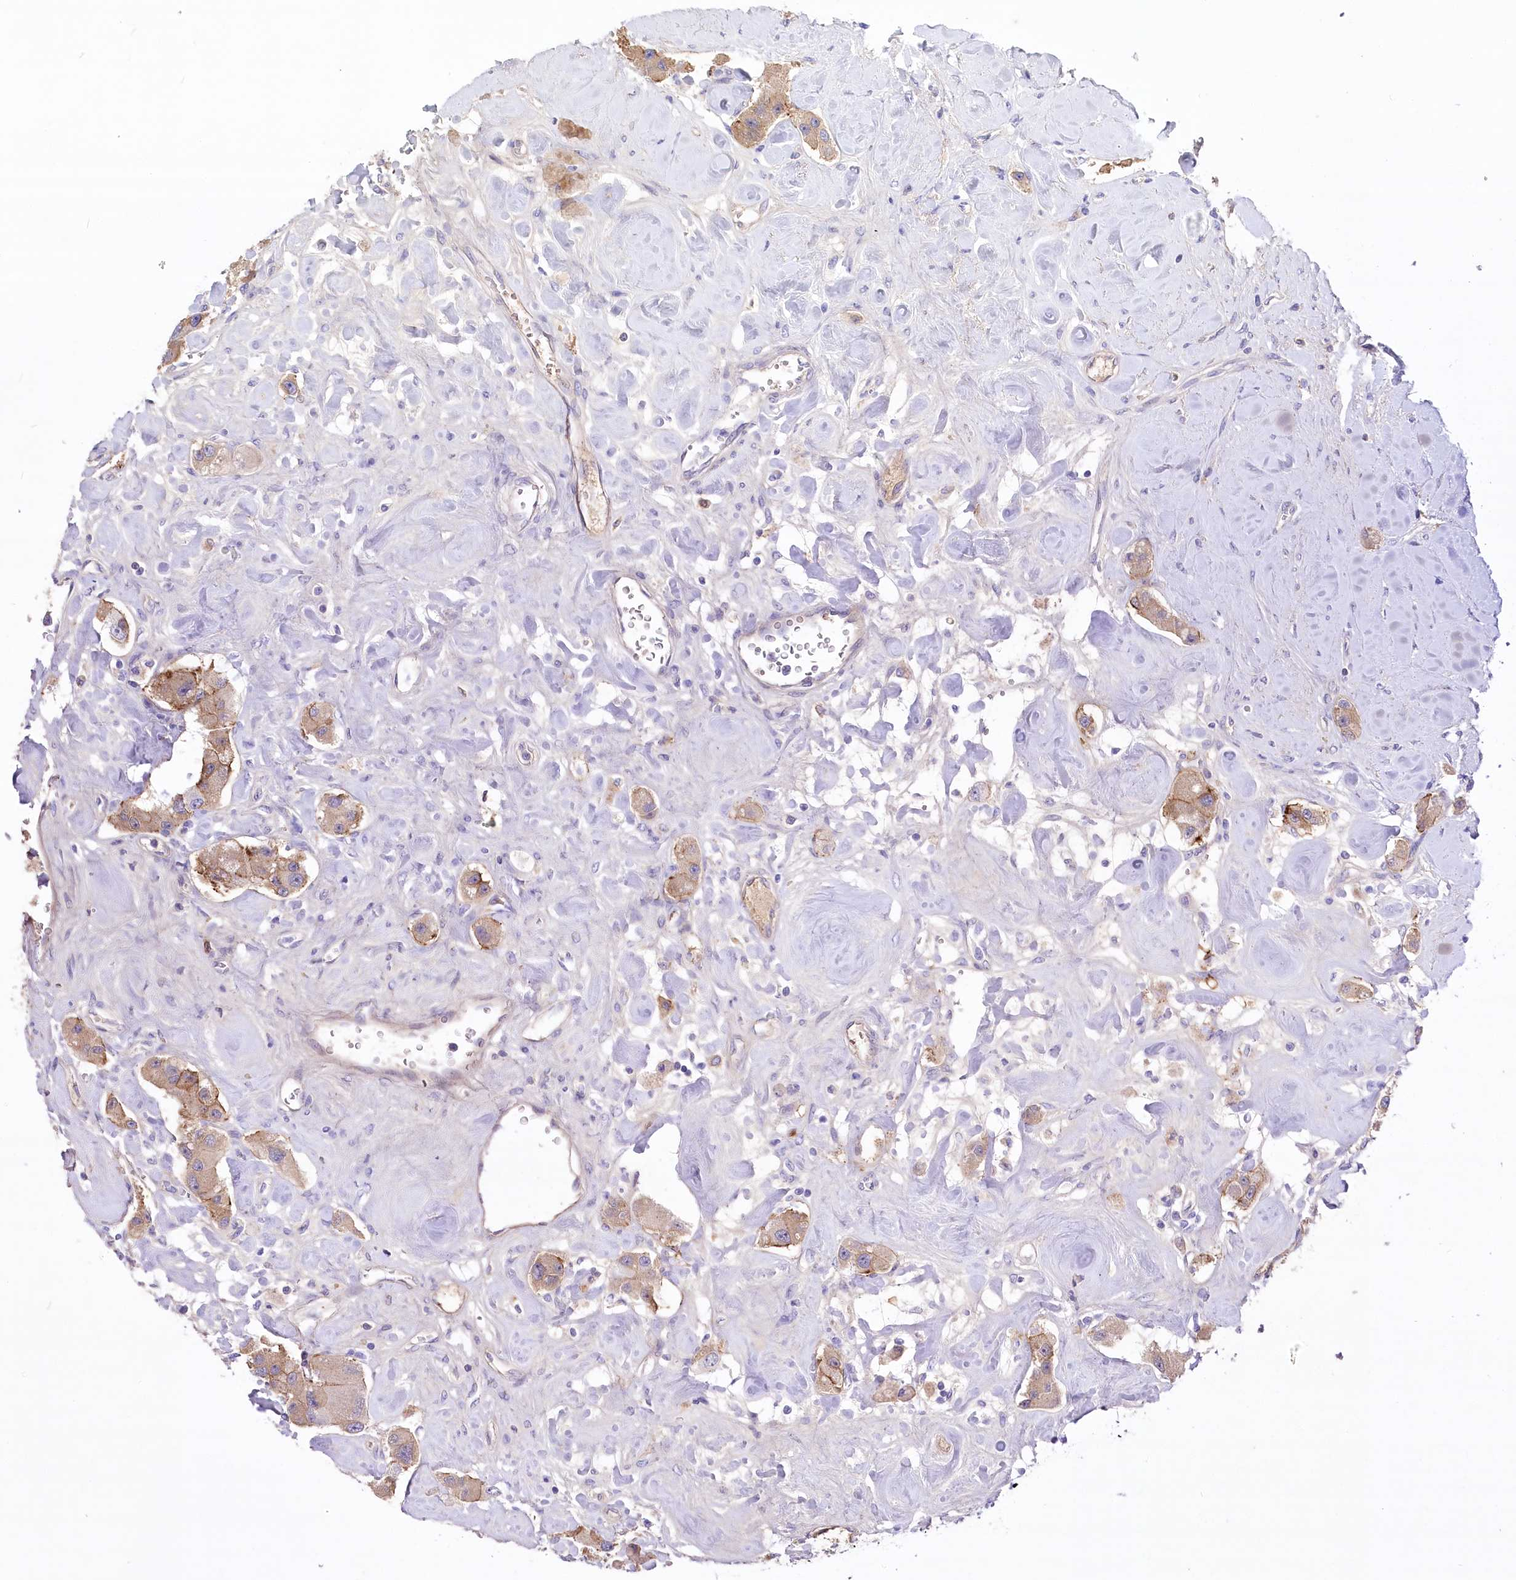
{"staining": {"intensity": "moderate", "quantity": "<25%", "location": "cytoplasmic/membranous"}, "tissue": "carcinoid", "cell_type": "Tumor cells", "image_type": "cancer", "snomed": [{"axis": "morphology", "description": "Carcinoid, malignant, NOS"}, {"axis": "topography", "description": "Pancreas"}], "caption": "About <25% of tumor cells in human malignant carcinoid exhibit moderate cytoplasmic/membranous protein positivity as visualized by brown immunohistochemical staining.", "gene": "CEP164", "patient": {"sex": "male", "age": 41}}